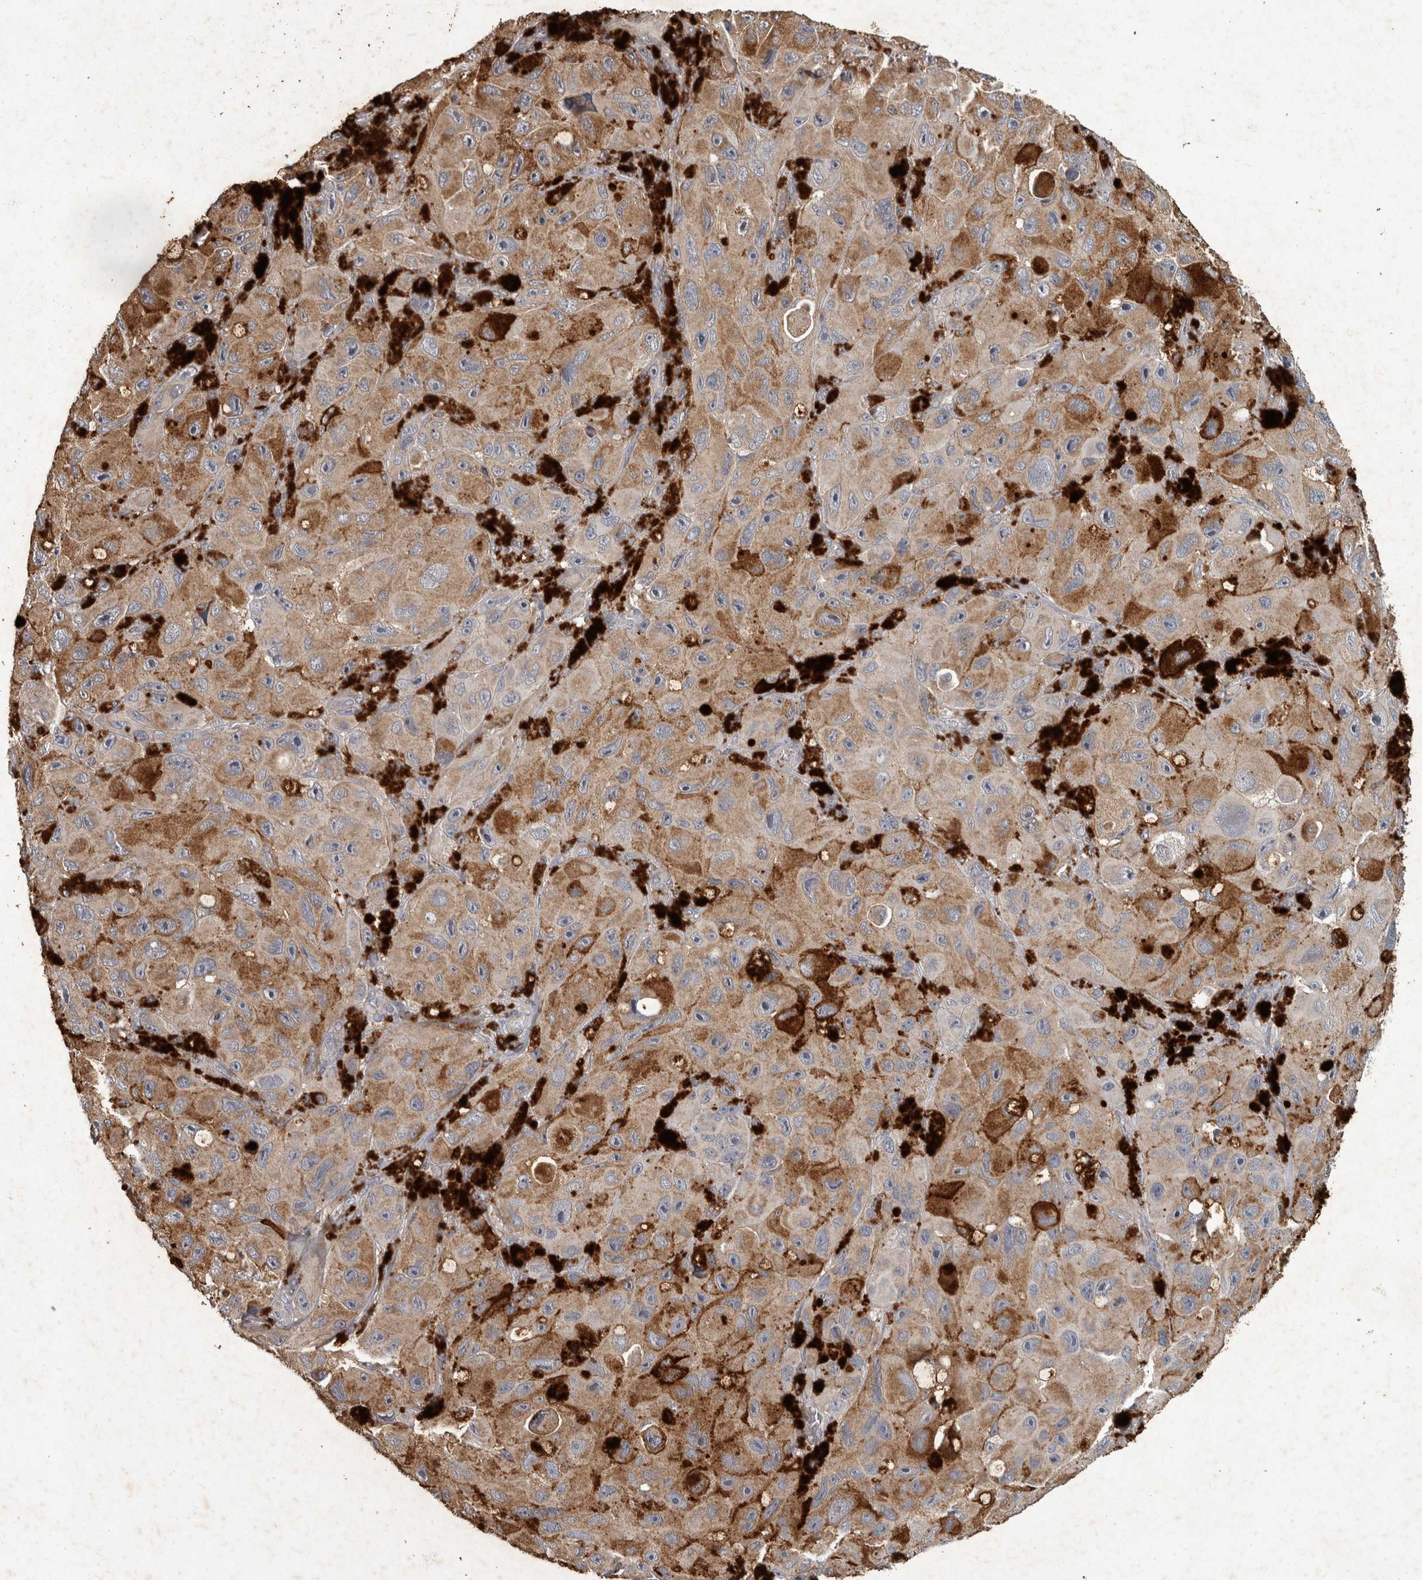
{"staining": {"intensity": "moderate", "quantity": "25%-75%", "location": "cytoplasmic/membranous"}, "tissue": "melanoma", "cell_type": "Tumor cells", "image_type": "cancer", "snomed": [{"axis": "morphology", "description": "Malignant melanoma, NOS"}, {"axis": "topography", "description": "Skin"}], "caption": "Malignant melanoma stained for a protein shows moderate cytoplasmic/membranous positivity in tumor cells.", "gene": "PPP1R3C", "patient": {"sex": "female", "age": 73}}